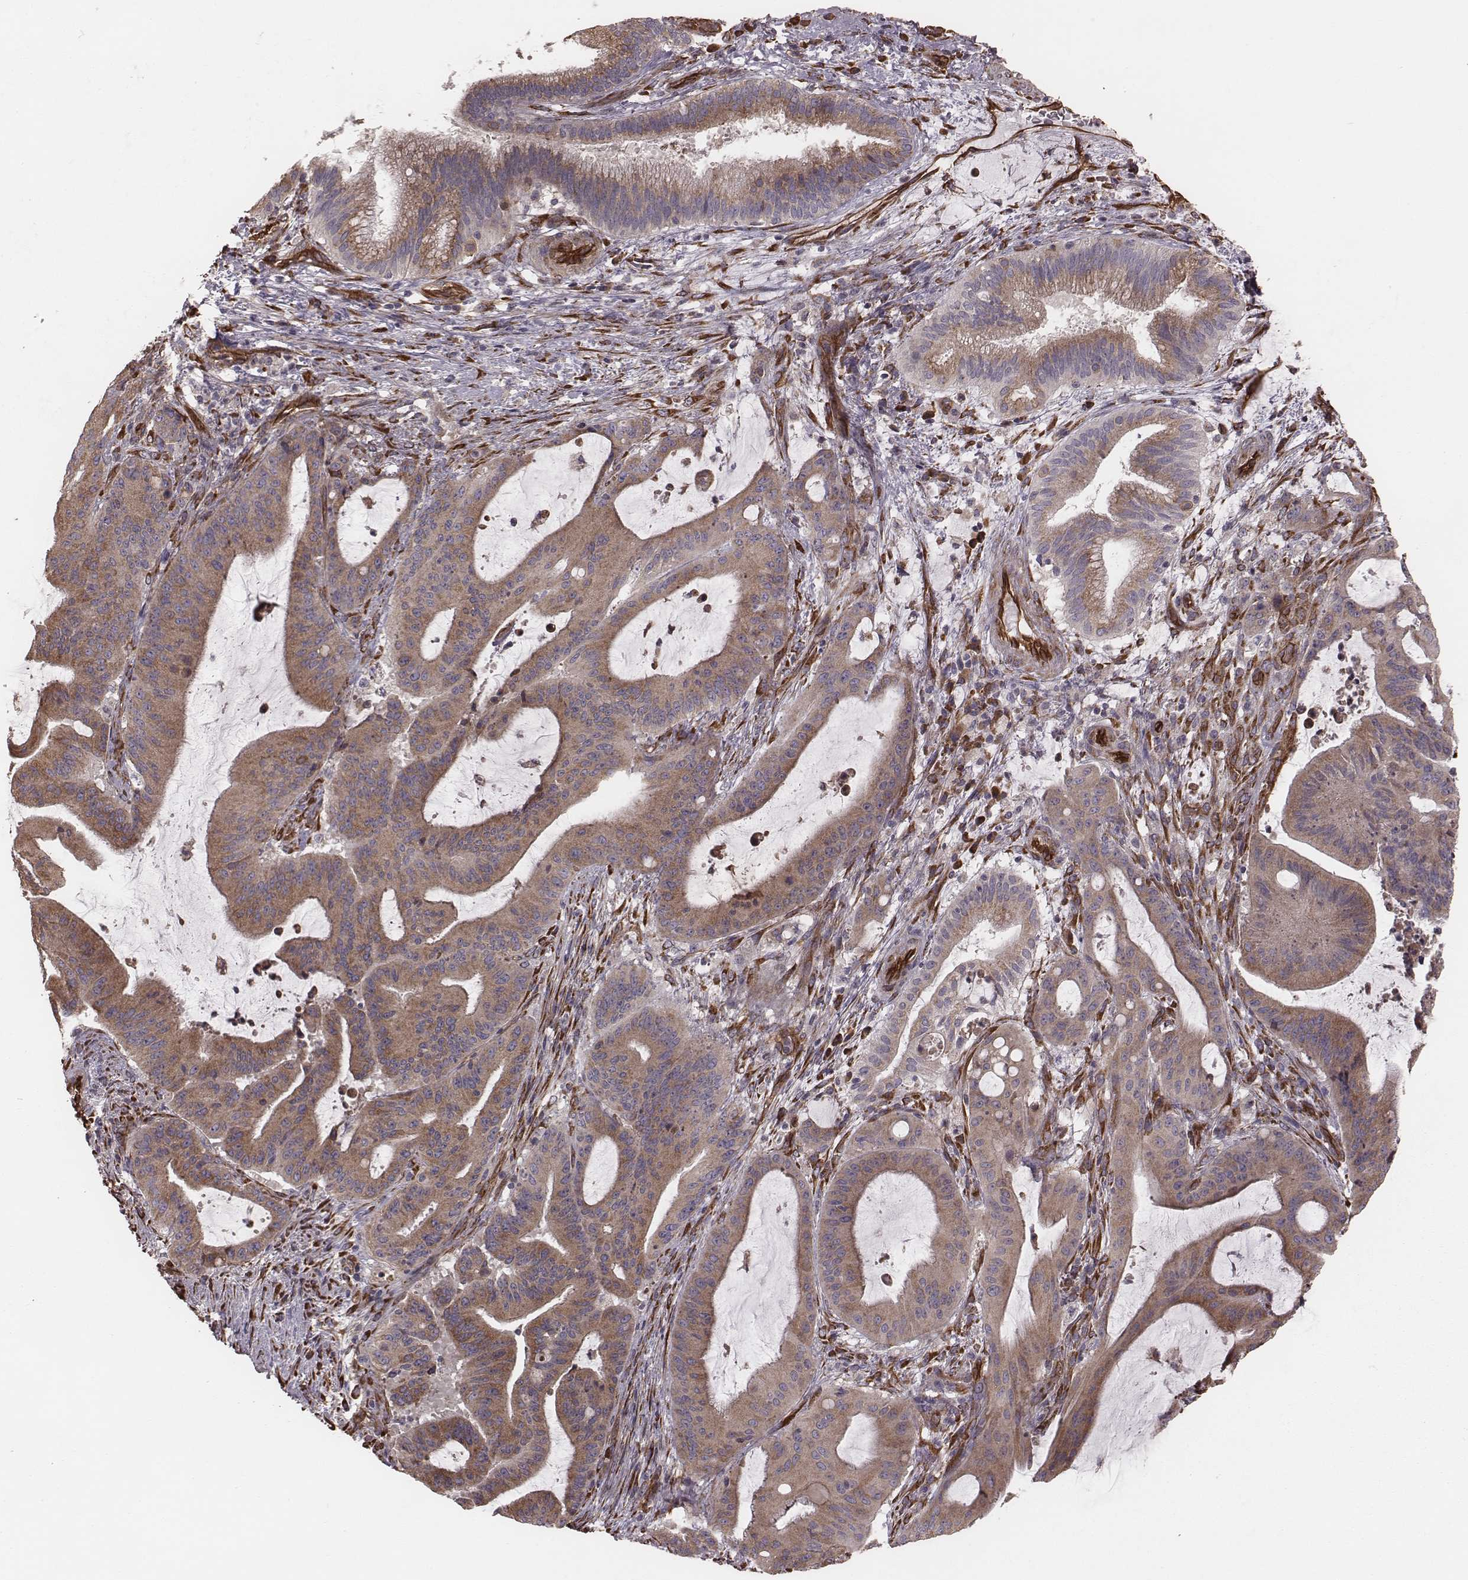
{"staining": {"intensity": "weak", "quantity": ">75%", "location": "cytoplasmic/membranous"}, "tissue": "liver cancer", "cell_type": "Tumor cells", "image_type": "cancer", "snomed": [{"axis": "morphology", "description": "Cholangiocarcinoma"}, {"axis": "topography", "description": "Liver"}], "caption": "A photomicrograph of liver cancer stained for a protein exhibits weak cytoplasmic/membranous brown staining in tumor cells. The staining was performed using DAB (3,3'-diaminobenzidine), with brown indicating positive protein expression. Nuclei are stained blue with hematoxylin.", "gene": "PALMD", "patient": {"sex": "female", "age": 73}}